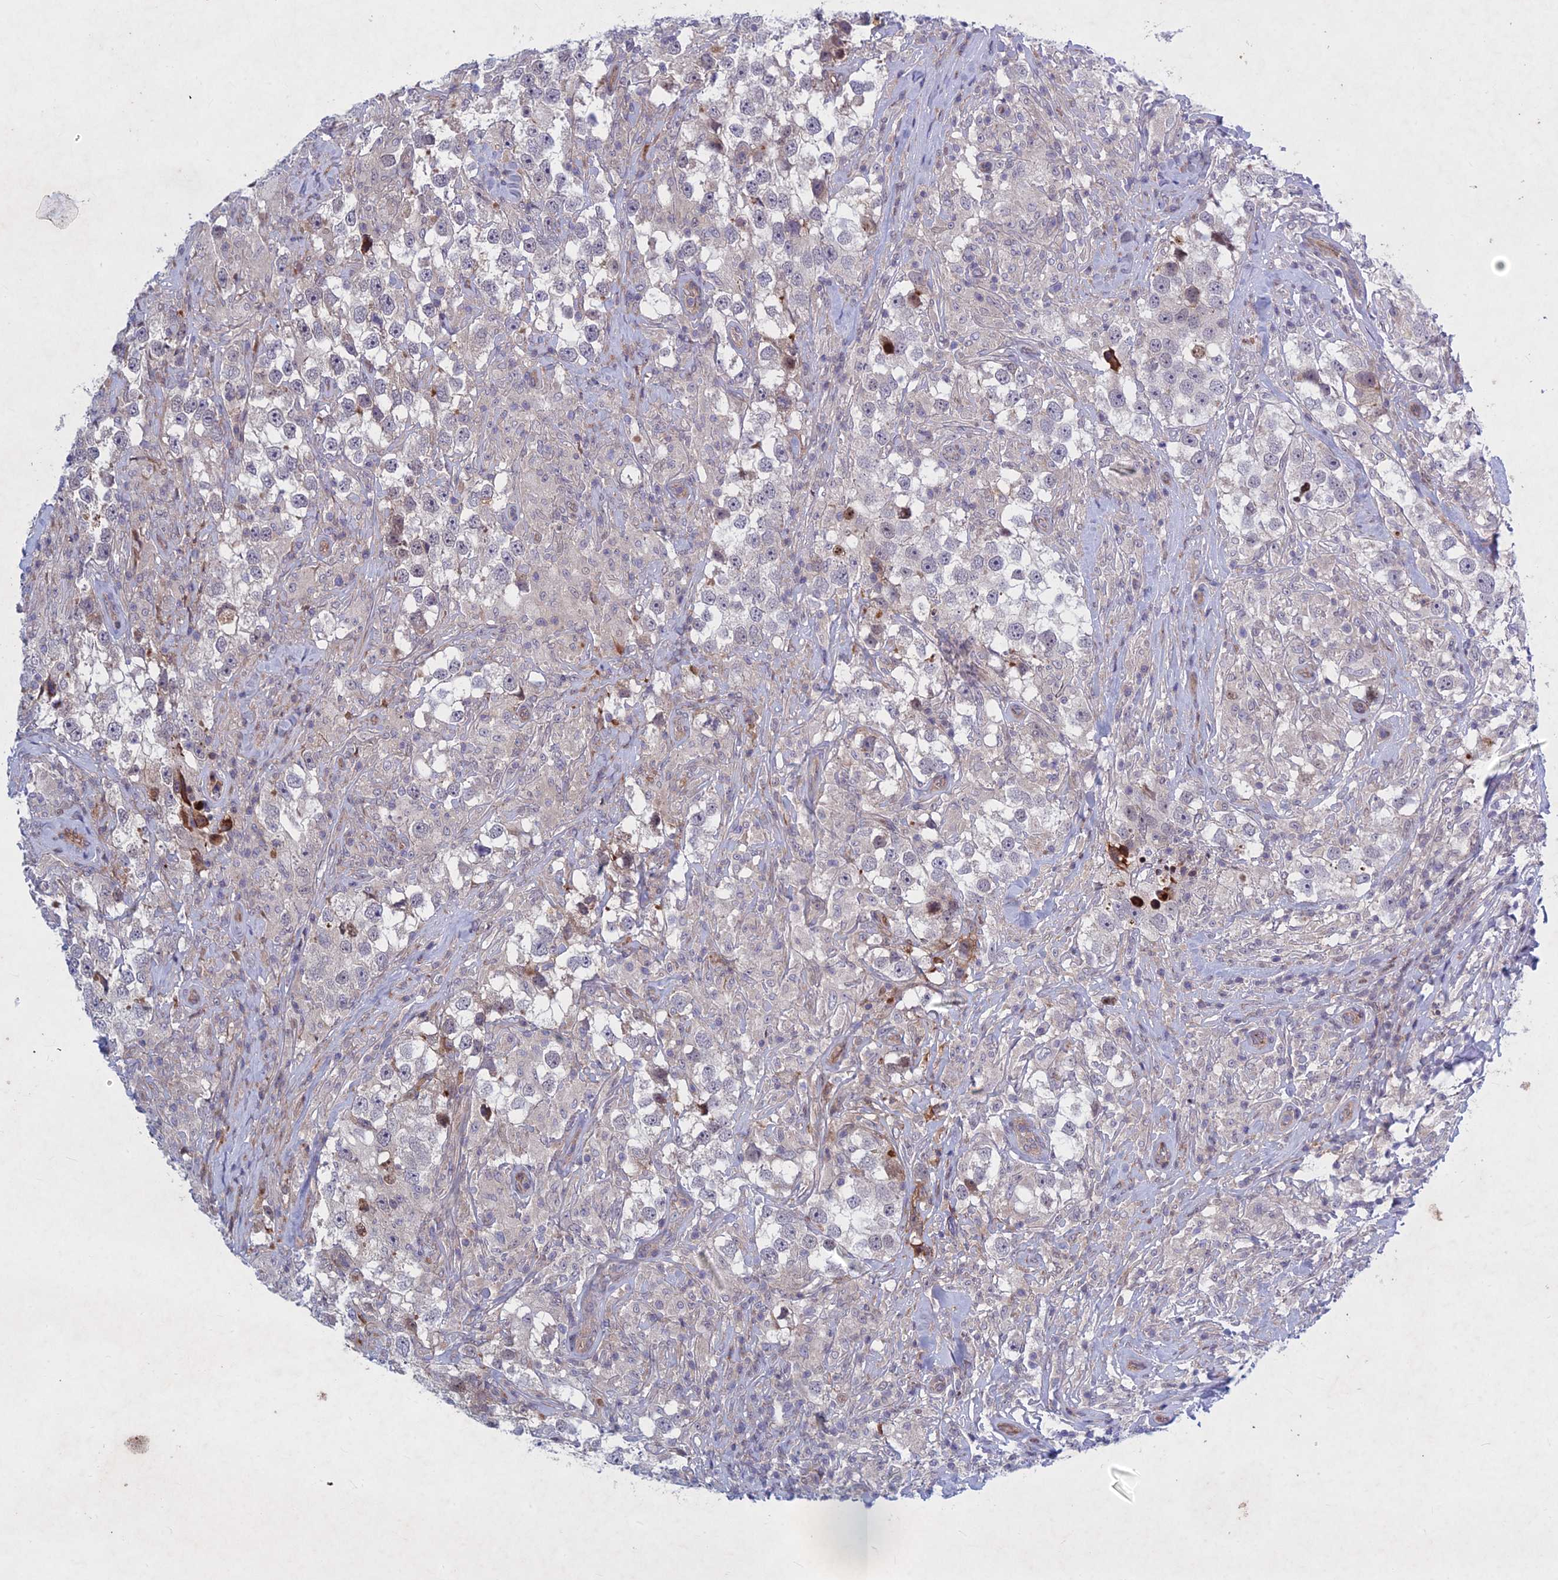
{"staining": {"intensity": "negative", "quantity": "none", "location": "none"}, "tissue": "testis cancer", "cell_type": "Tumor cells", "image_type": "cancer", "snomed": [{"axis": "morphology", "description": "Seminoma, NOS"}, {"axis": "topography", "description": "Testis"}], "caption": "There is no significant staining in tumor cells of testis cancer (seminoma).", "gene": "PTHLH", "patient": {"sex": "male", "age": 46}}